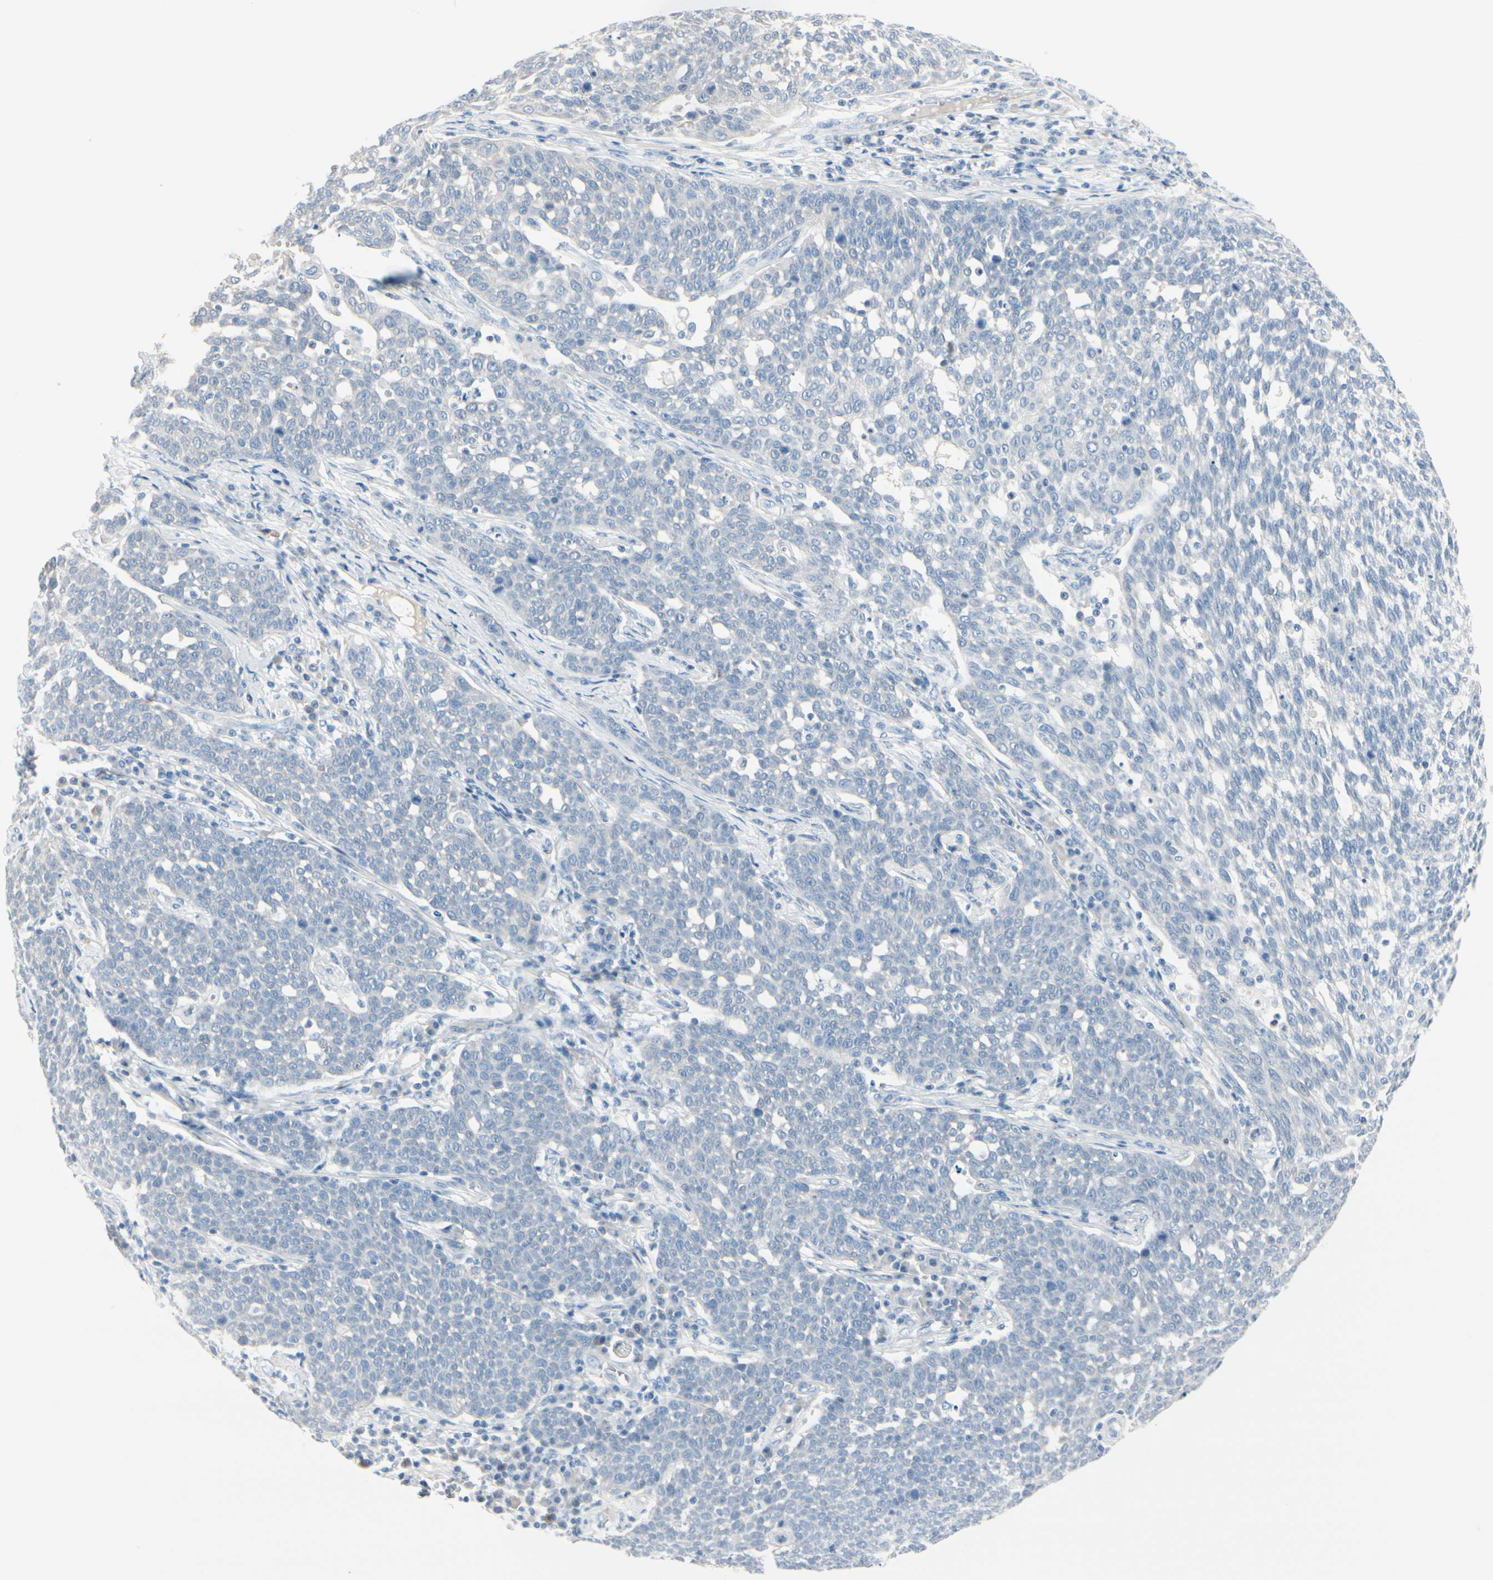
{"staining": {"intensity": "negative", "quantity": "none", "location": "none"}, "tissue": "cervical cancer", "cell_type": "Tumor cells", "image_type": "cancer", "snomed": [{"axis": "morphology", "description": "Squamous cell carcinoma, NOS"}, {"axis": "topography", "description": "Cervix"}], "caption": "DAB immunohistochemical staining of cervical cancer (squamous cell carcinoma) shows no significant positivity in tumor cells.", "gene": "CDHR5", "patient": {"sex": "female", "age": 34}}